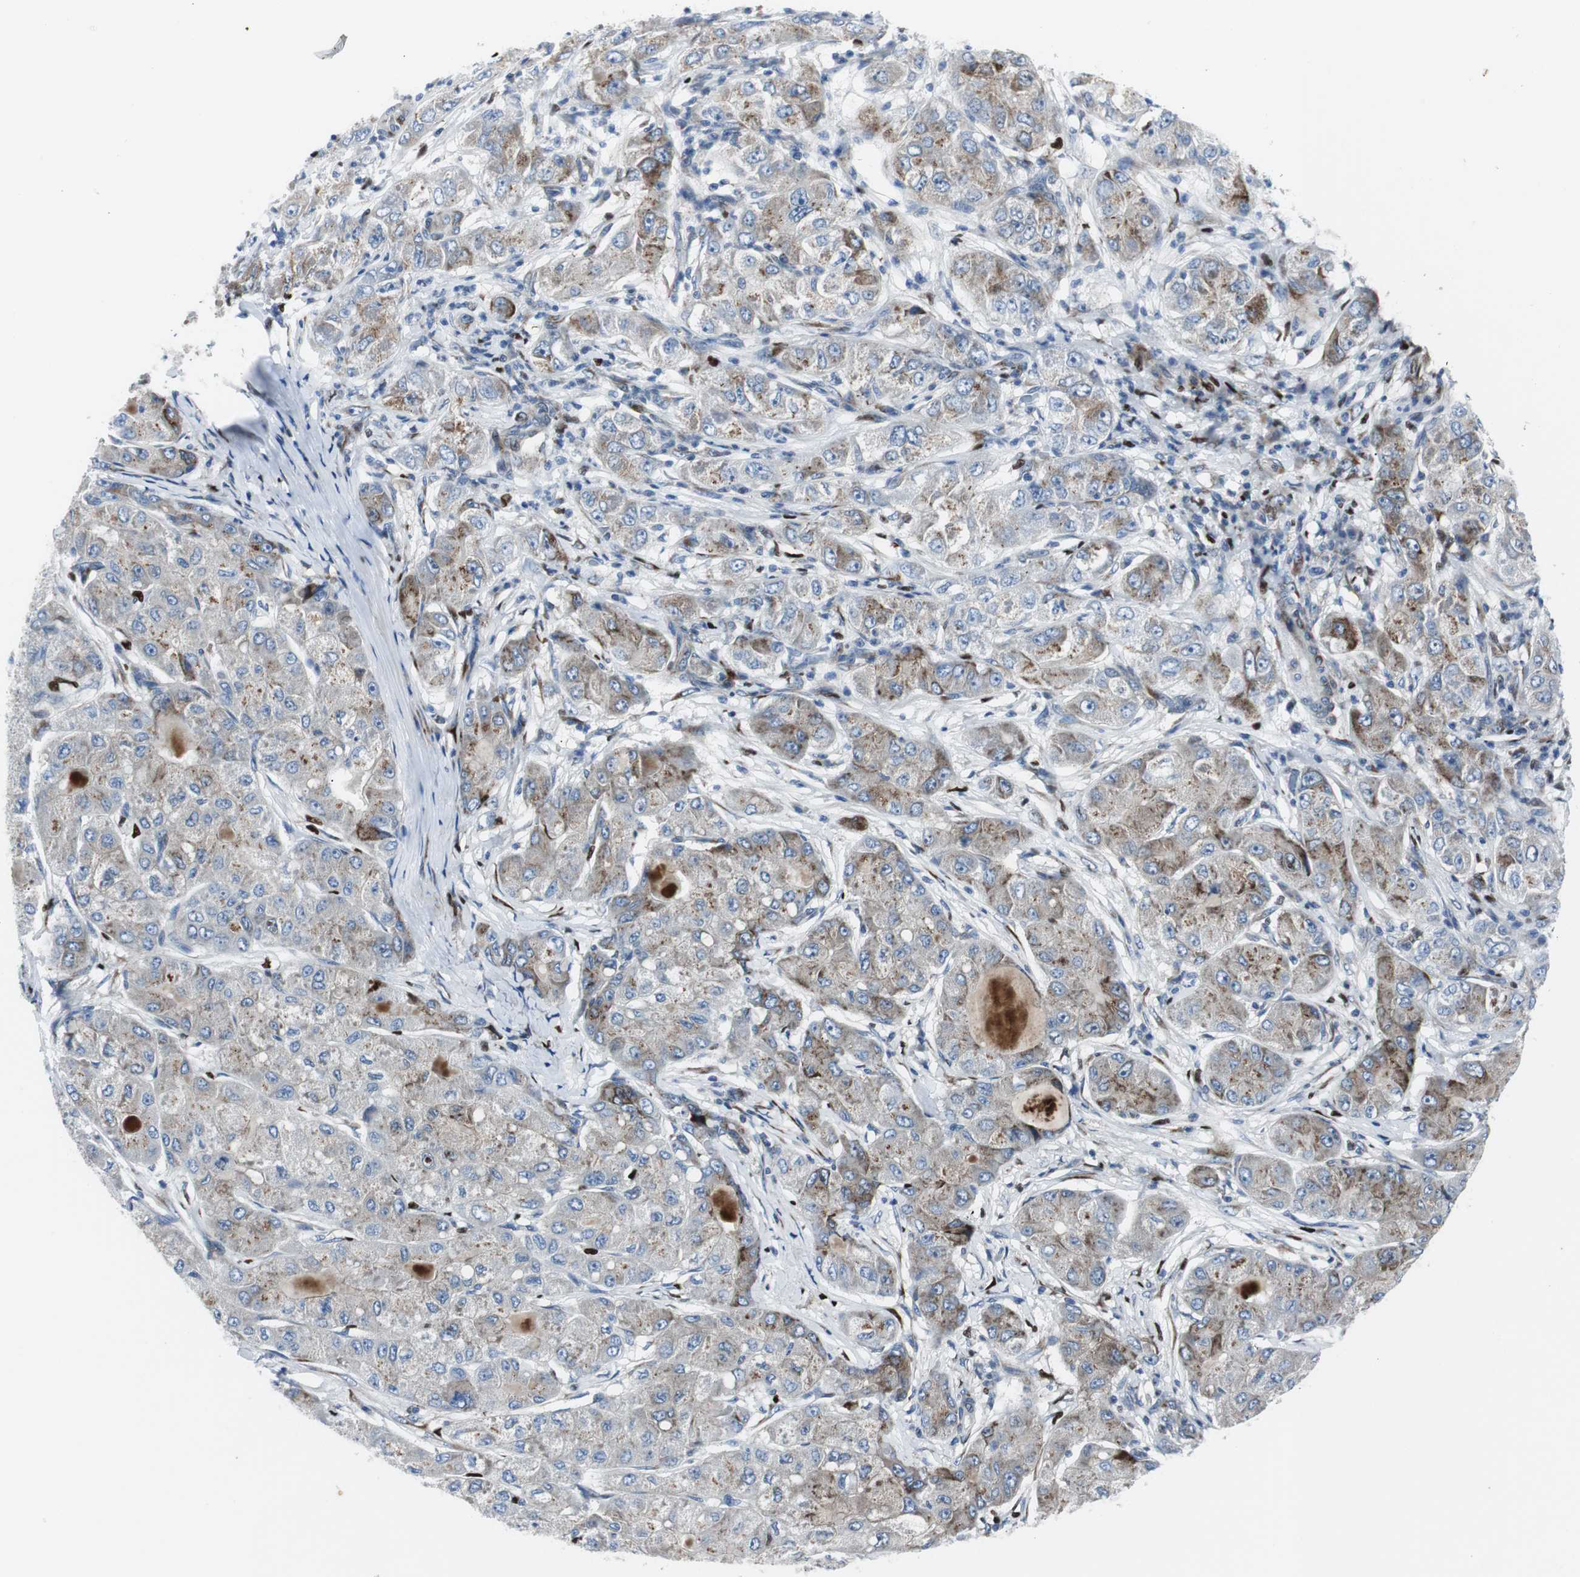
{"staining": {"intensity": "moderate", "quantity": ">75%", "location": "cytoplasmic/membranous"}, "tissue": "liver cancer", "cell_type": "Tumor cells", "image_type": "cancer", "snomed": [{"axis": "morphology", "description": "Carcinoma, Hepatocellular, NOS"}, {"axis": "topography", "description": "Liver"}], "caption": "Human liver cancer stained for a protein (brown) displays moderate cytoplasmic/membranous positive positivity in about >75% of tumor cells.", "gene": "BBC3", "patient": {"sex": "male", "age": 80}}